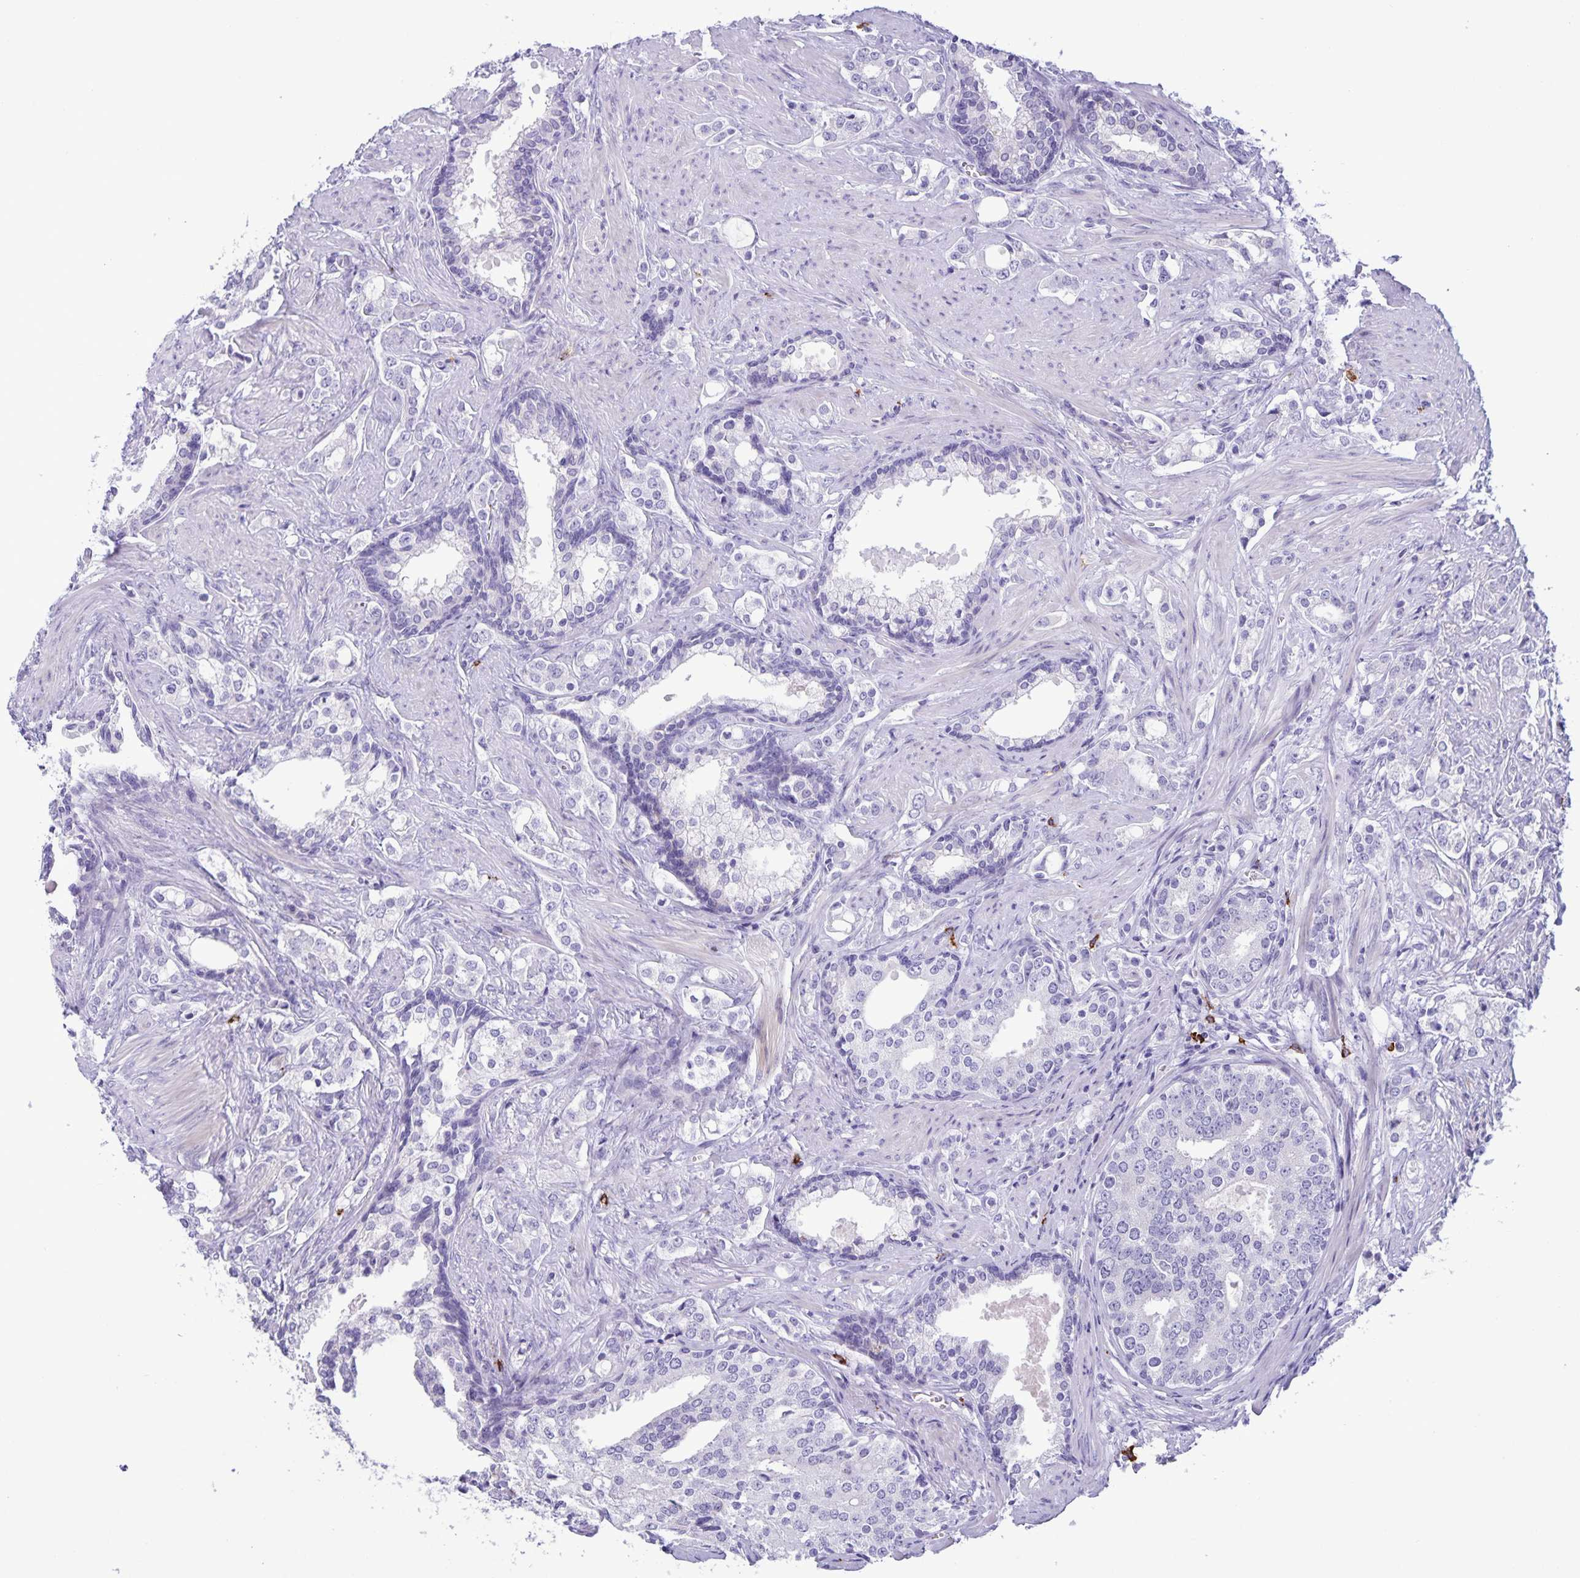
{"staining": {"intensity": "negative", "quantity": "none", "location": "none"}, "tissue": "prostate cancer", "cell_type": "Tumor cells", "image_type": "cancer", "snomed": [{"axis": "morphology", "description": "Adenocarcinoma, Medium grade"}, {"axis": "topography", "description": "Prostate"}], "caption": "A high-resolution photomicrograph shows immunohistochemistry staining of adenocarcinoma (medium-grade) (prostate), which shows no significant expression in tumor cells.", "gene": "IBTK", "patient": {"sex": "male", "age": 57}}